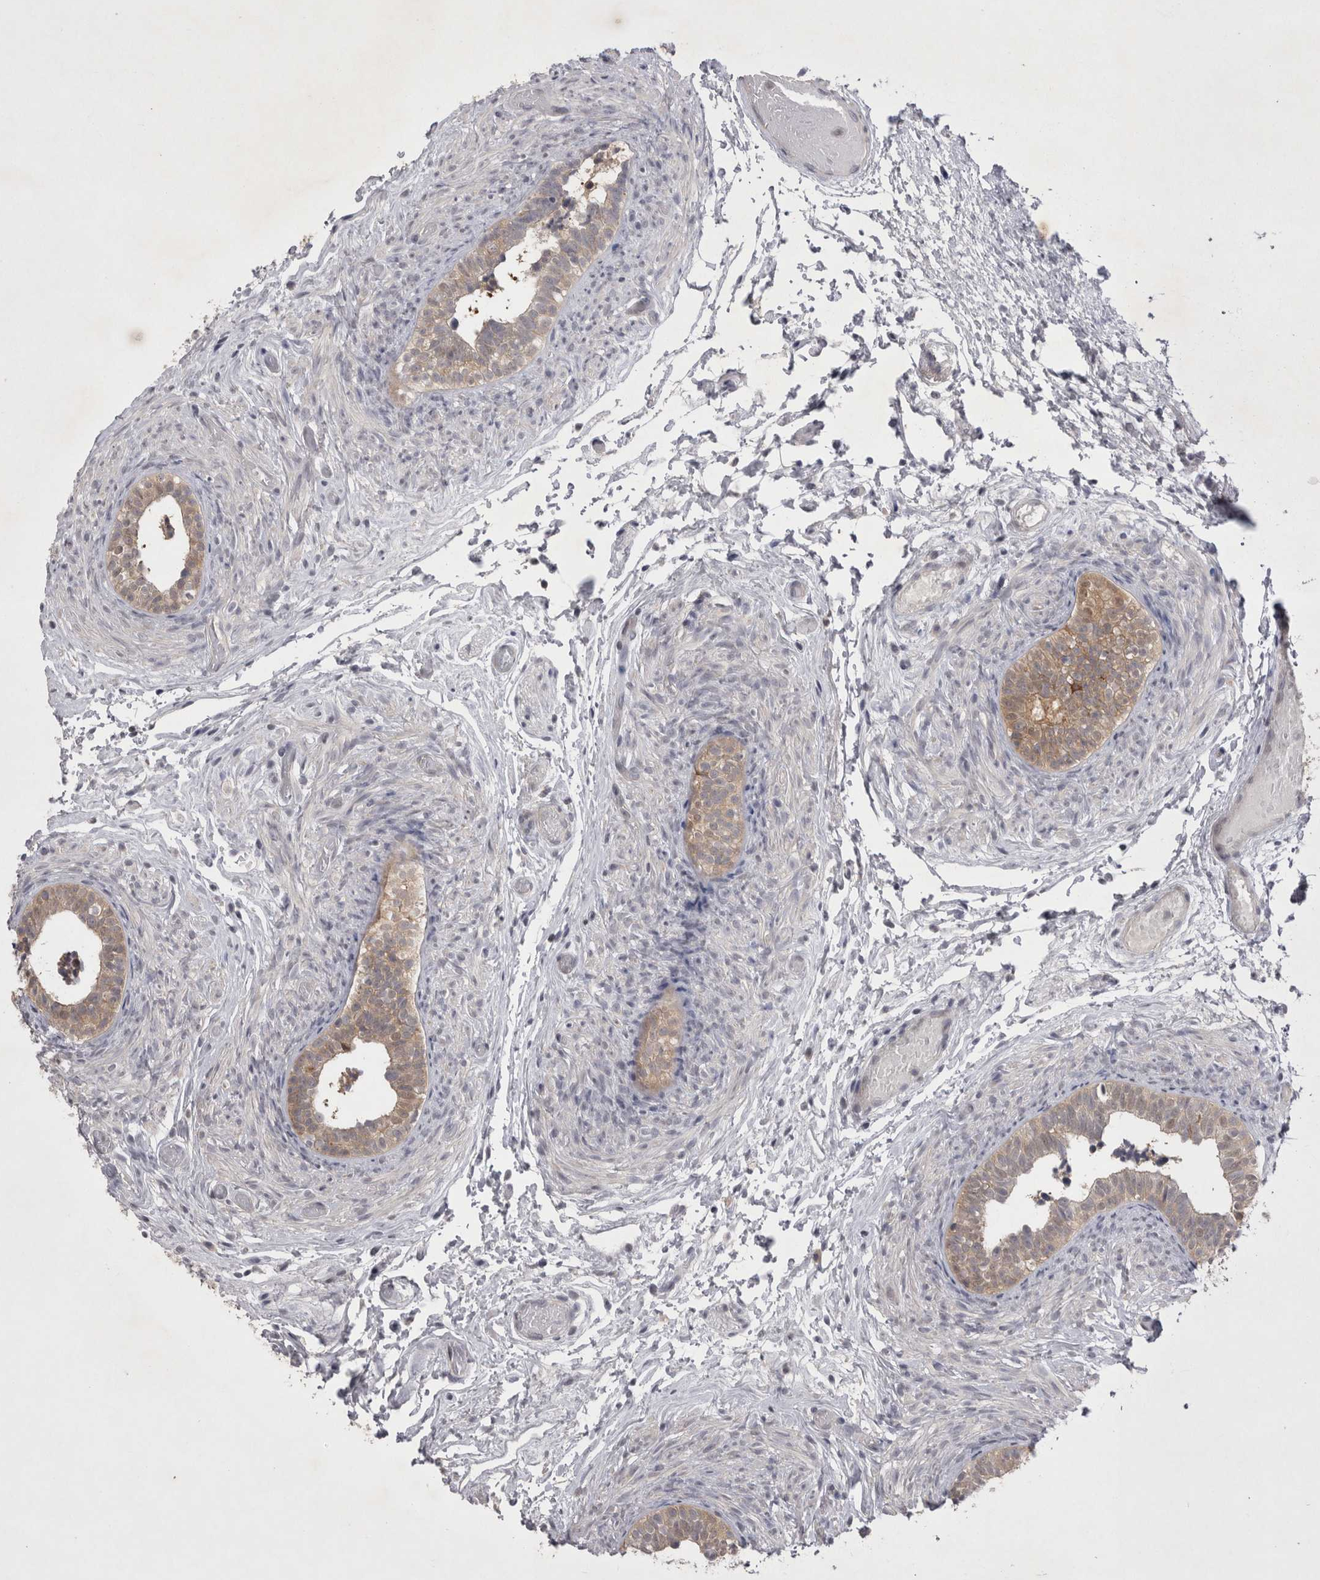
{"staining": {"intensity": "moderate", "quantity": ">75%", "location": "cytoplasmic/membranous"}, "tissue": "epididymis", "cell_type": "Glandular cells", "image_type": "normal", "snomed": [{"axis": "morphology", "description": "Normal tissue, NOS"}, {"axis": "topography", "description": "Epididymis"}], "caption": "Immunohistochemical staining of benign human epididymis exhibits moderate cytoplasmic/membranous protein staining in approximately >75% of glandular cells.", "gene": "CTBS", "patient": {"sex": "male", "age": 5}}